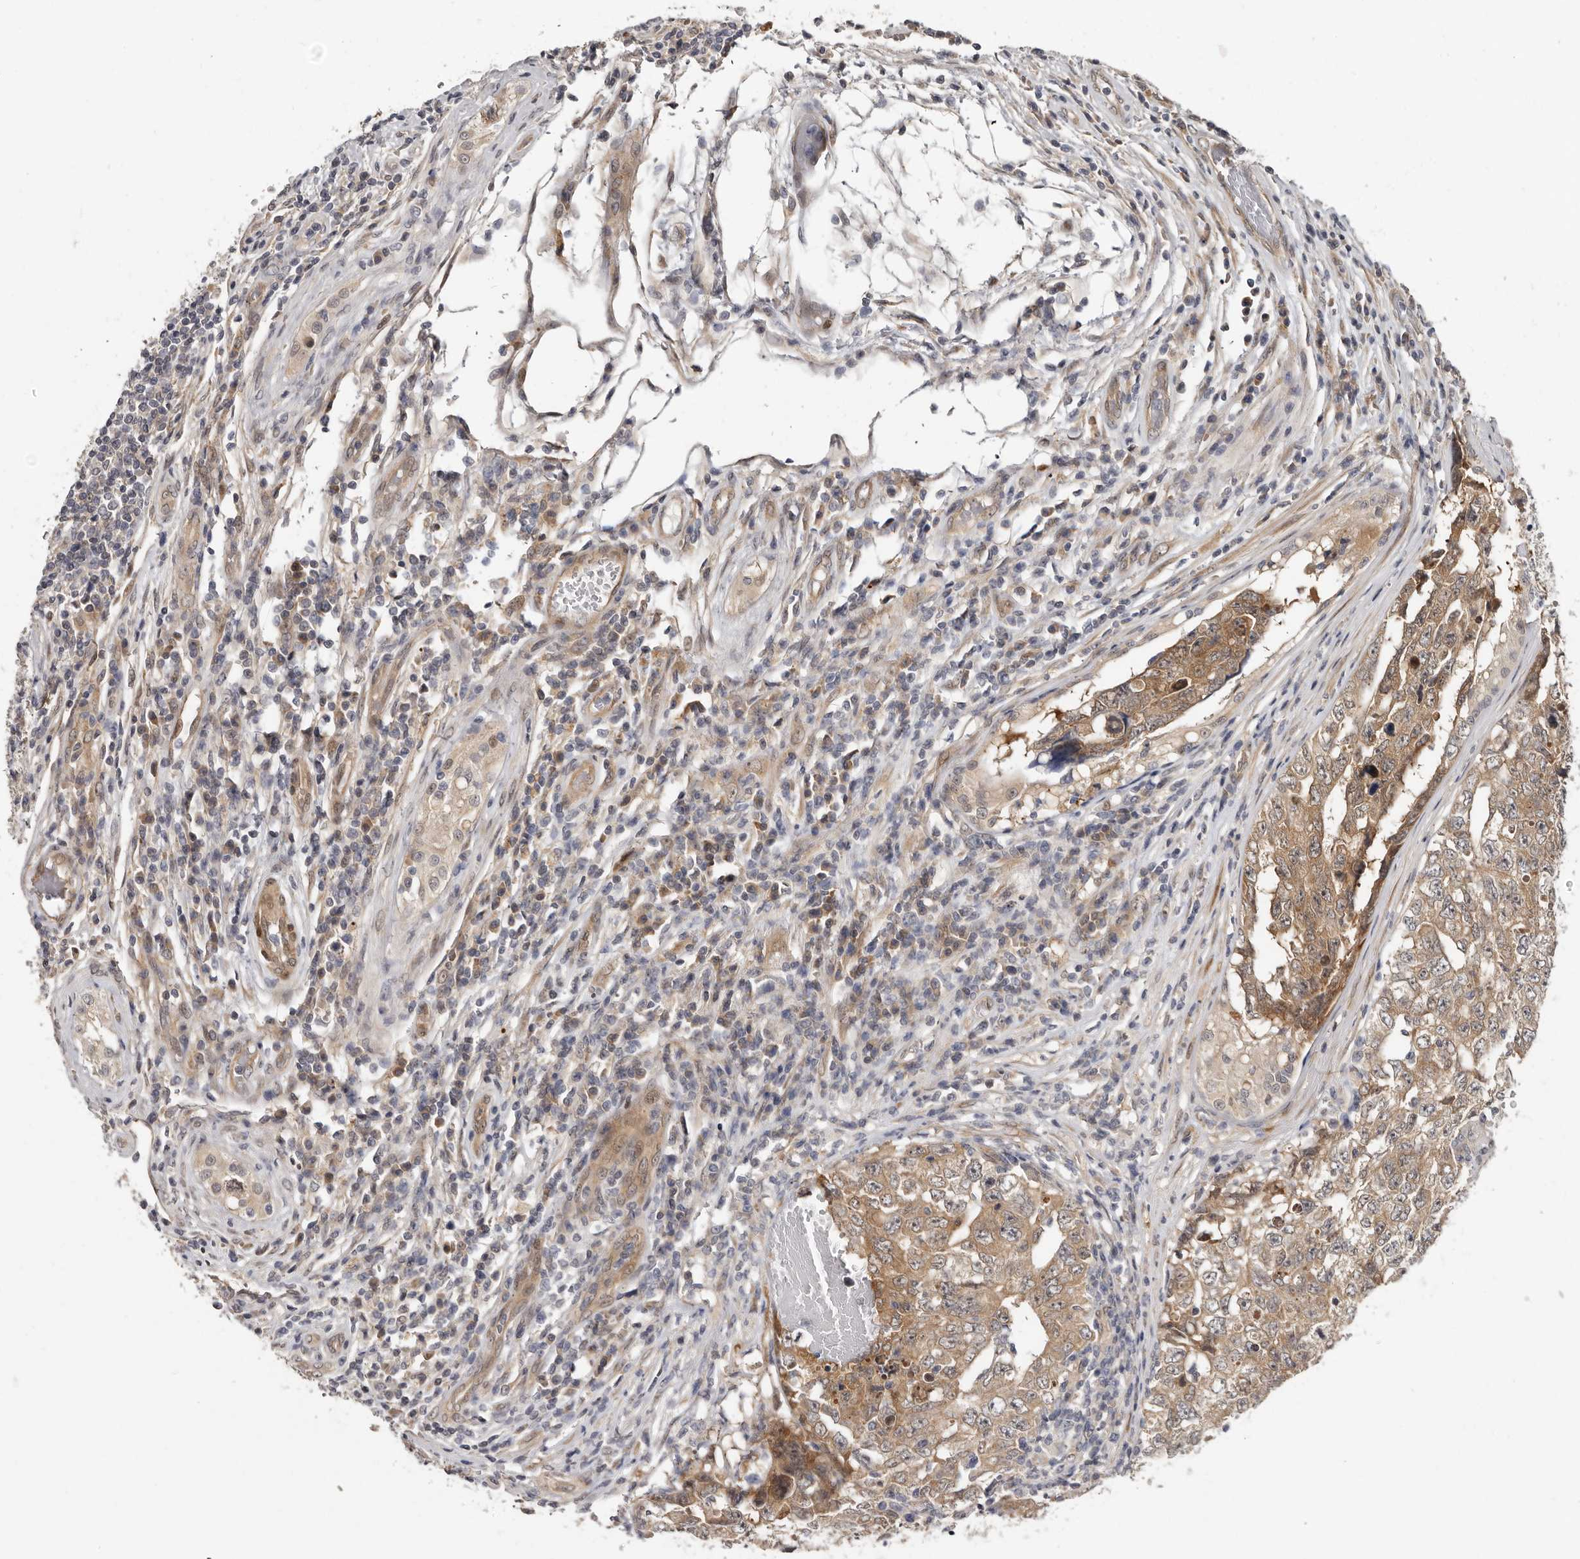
{"staining": {"intensity": "moderate", "quantity": ">75%", "location": "cytoplasmic/membranous"}, "tissue": "testis cancer", "cell_type": "Tumor cells", "image_type": "cancer", "snomed": [{"axis": "morphology", "description": "Carcinoma, Embryonal, NOS"}, {"axis": "topography", "description": "Testis"}], "caption": "This image shows immunohistochemistry staining of human testis cancer (embryonal carcinoma), with medium moderate cytoplasmic/membranous expression in approximately >75% of tumor cells.", "gene": "SBDS", "patient": {"sex": "male", "age": 26}}